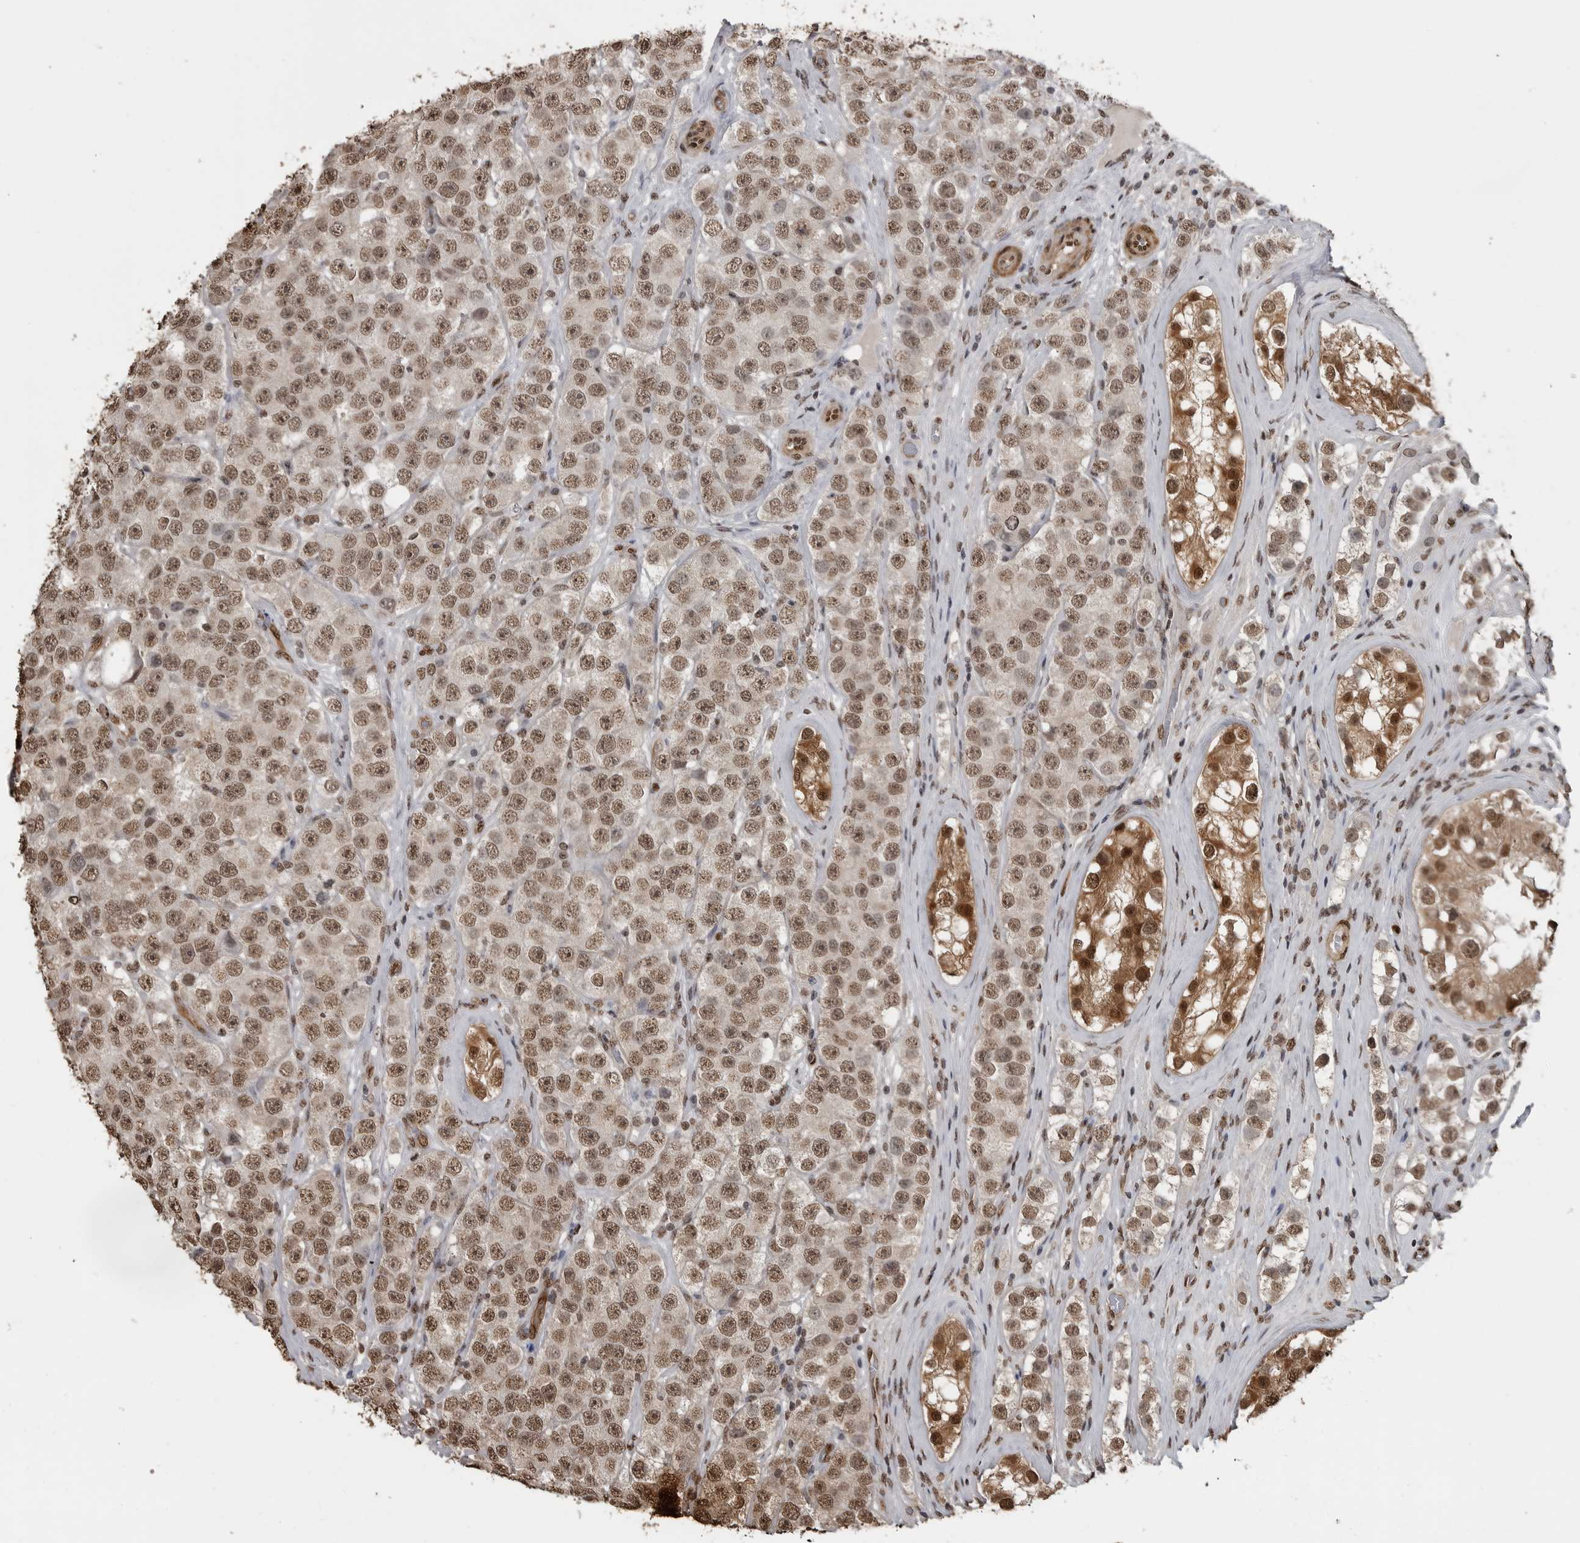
{"staining": {"intensity": "moderate", "quantity": ">75%", "location": "nuclear"}, "tissue": "testis cancer", "cell_type": "Tumor cells", "image_type": "cancer", "snomed": [{"axis": "morphology", "description": "Seminoma, NOS"}, {"axis": "topography", "description": "Testis"}], "caption": "Protein expression analysis of human testis seminoma reveals moderate nuclear positivity in about >75% of tumor cells. The protein is shown in brown color, while the nuclei are stained blue.", "gene": "SMAD2", "patient": {"sex": "male", "age": 28}}